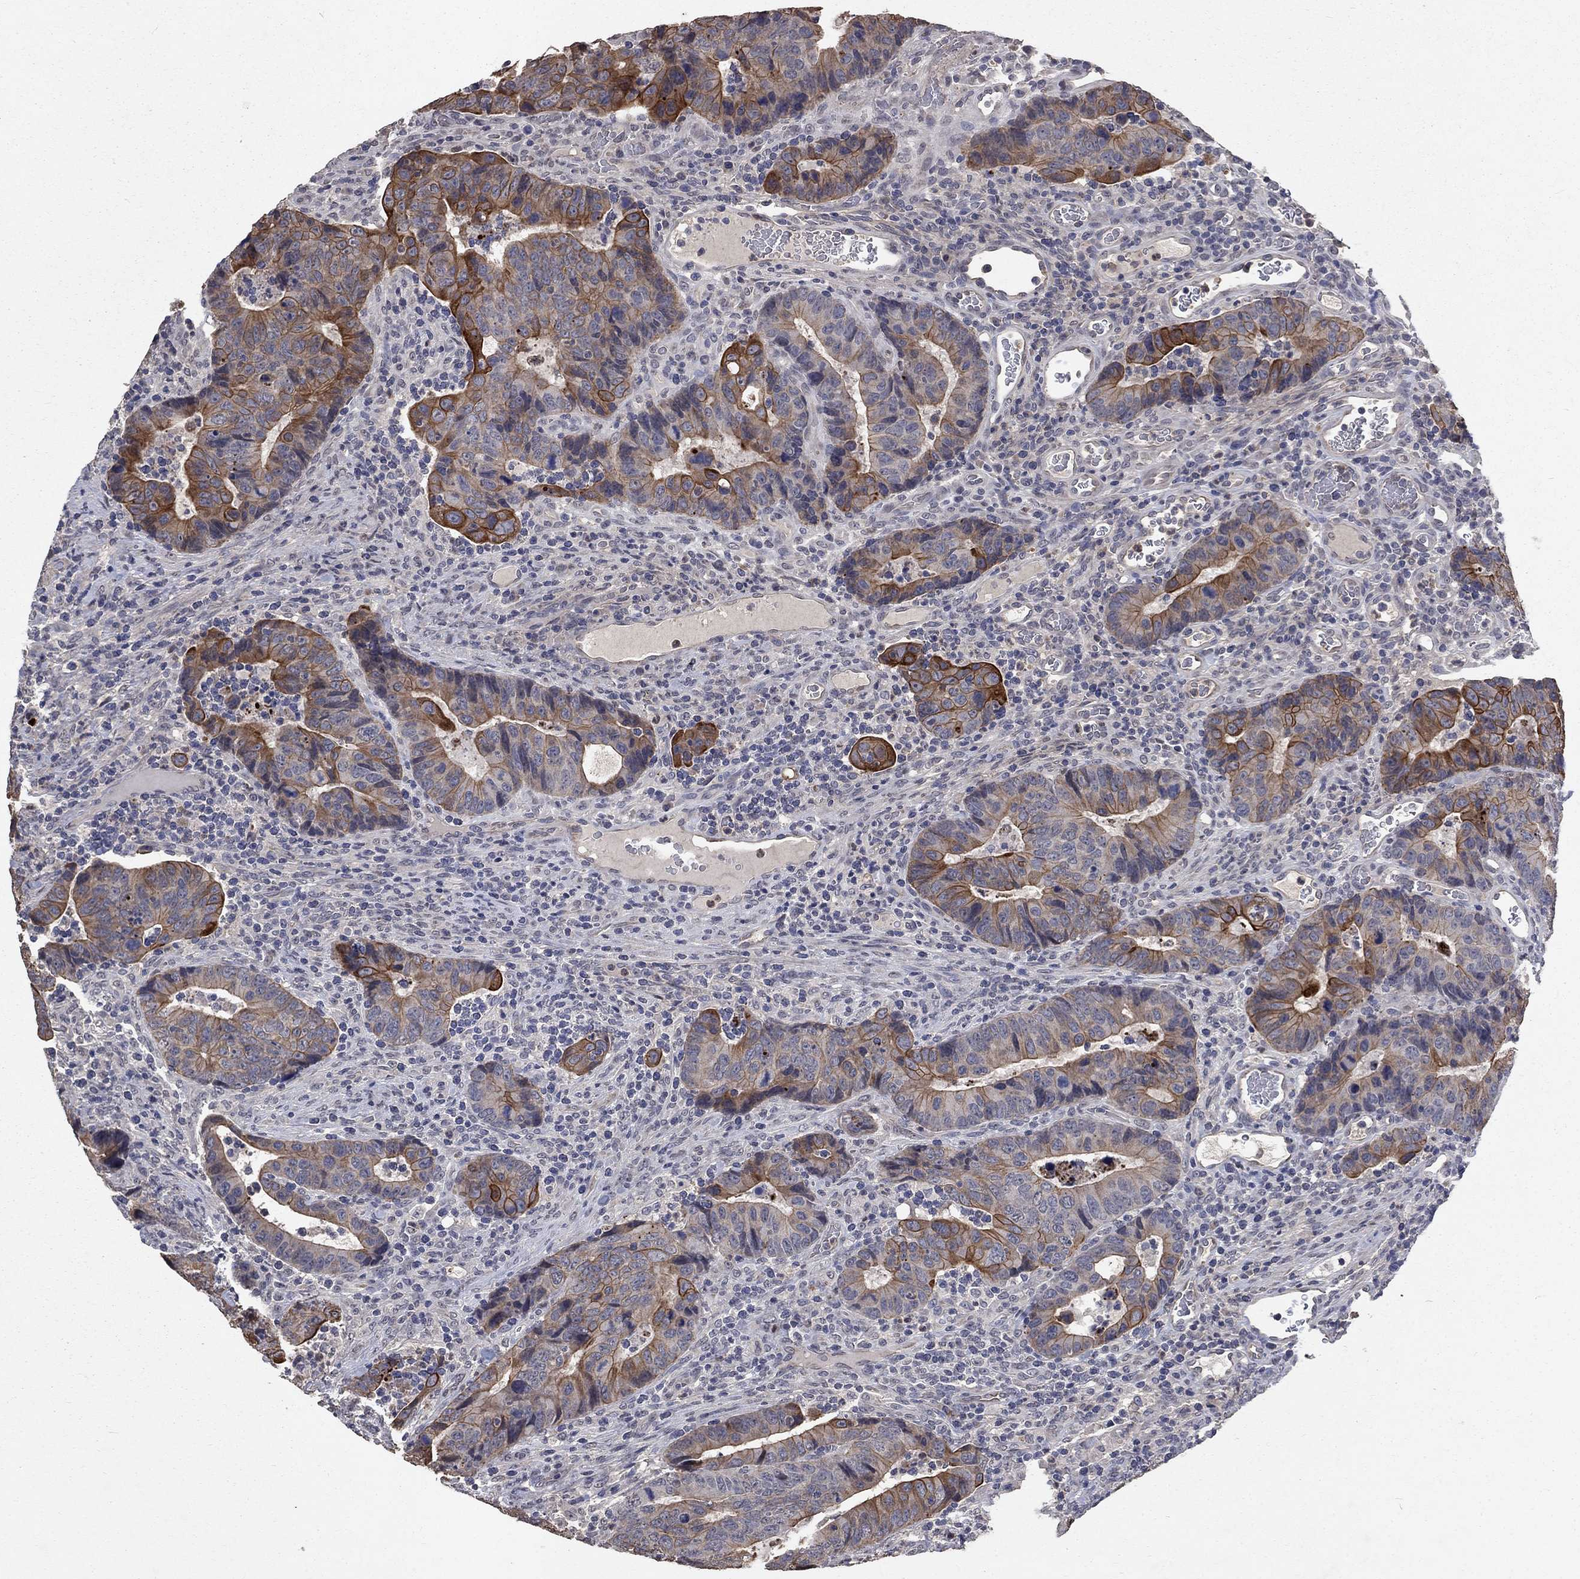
{"staining": {"intensity": "strong", "quantity": "<25%", "location": "cytoplasmic/membranous"}, "tissue": "colorectal cancer", "cell_type": "Tumor cells", "image_type": "cancer", "snomed": [{"axis": "morphology", "description": "Adenocarcinoma, NOS"}, {"axis": "topography", "description": "Colon"}], "caption": "Immunohistochemical staining of human adenocarcinoma (colorectal) reveals medium levels of strong cytoplasmic/membranous protein expression in approximately <25% of tumor cells. Using DAB (3,3'-diaminobenzidine) (brown) and hematoxylin (blue) stains, captured at high magnification using brightfield microscopy.", "gene": "CHST5", "patient": {"sex": "female", "age": 56}}